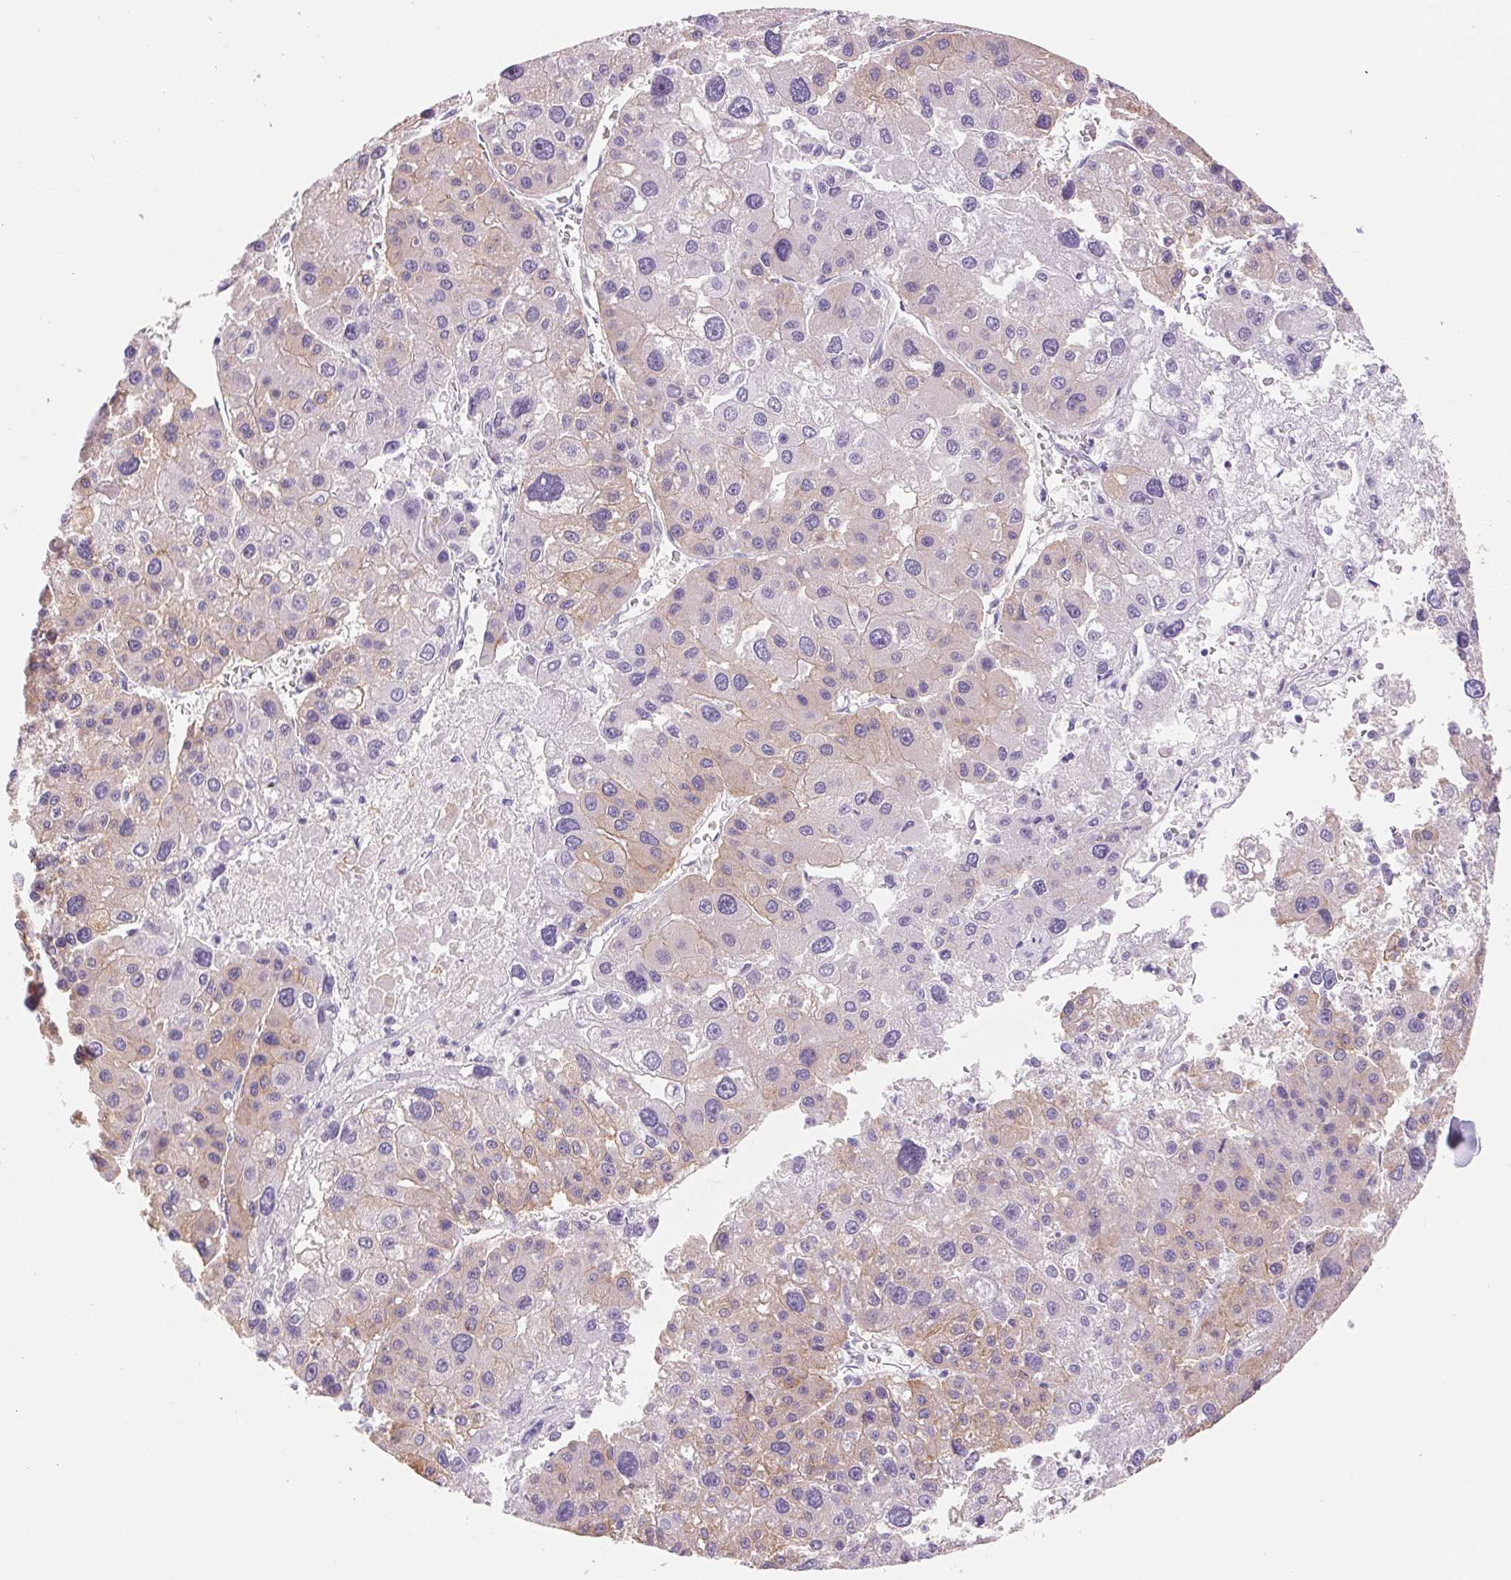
{"staining": {"intensity": "weak", "quantity": "25%-75%", "location": "cytoplasmic/membranous"}, "tissue": "liver cancer", "cell_type": "Tumor cells", "image_type": "cancer", "snomed": [{"axis": "morphology", "description": "Carcinoma, Hepatocellular, NOS"}, {"axis": "topography", "description": "Liver"}], "caption": "Hepatocellular carcinoma (liver) tissue displays weak cytoplasmic/membranous positivity in about 25%-75% of tumor cells Using DAB (3,3'-diaminobenzidine) (brown) and hematoxylin (blue) stains, captured at high magnification using brightfield microscopy.", "gene": "ASGR2", "patient": {"sex": "male", "age": 73}}